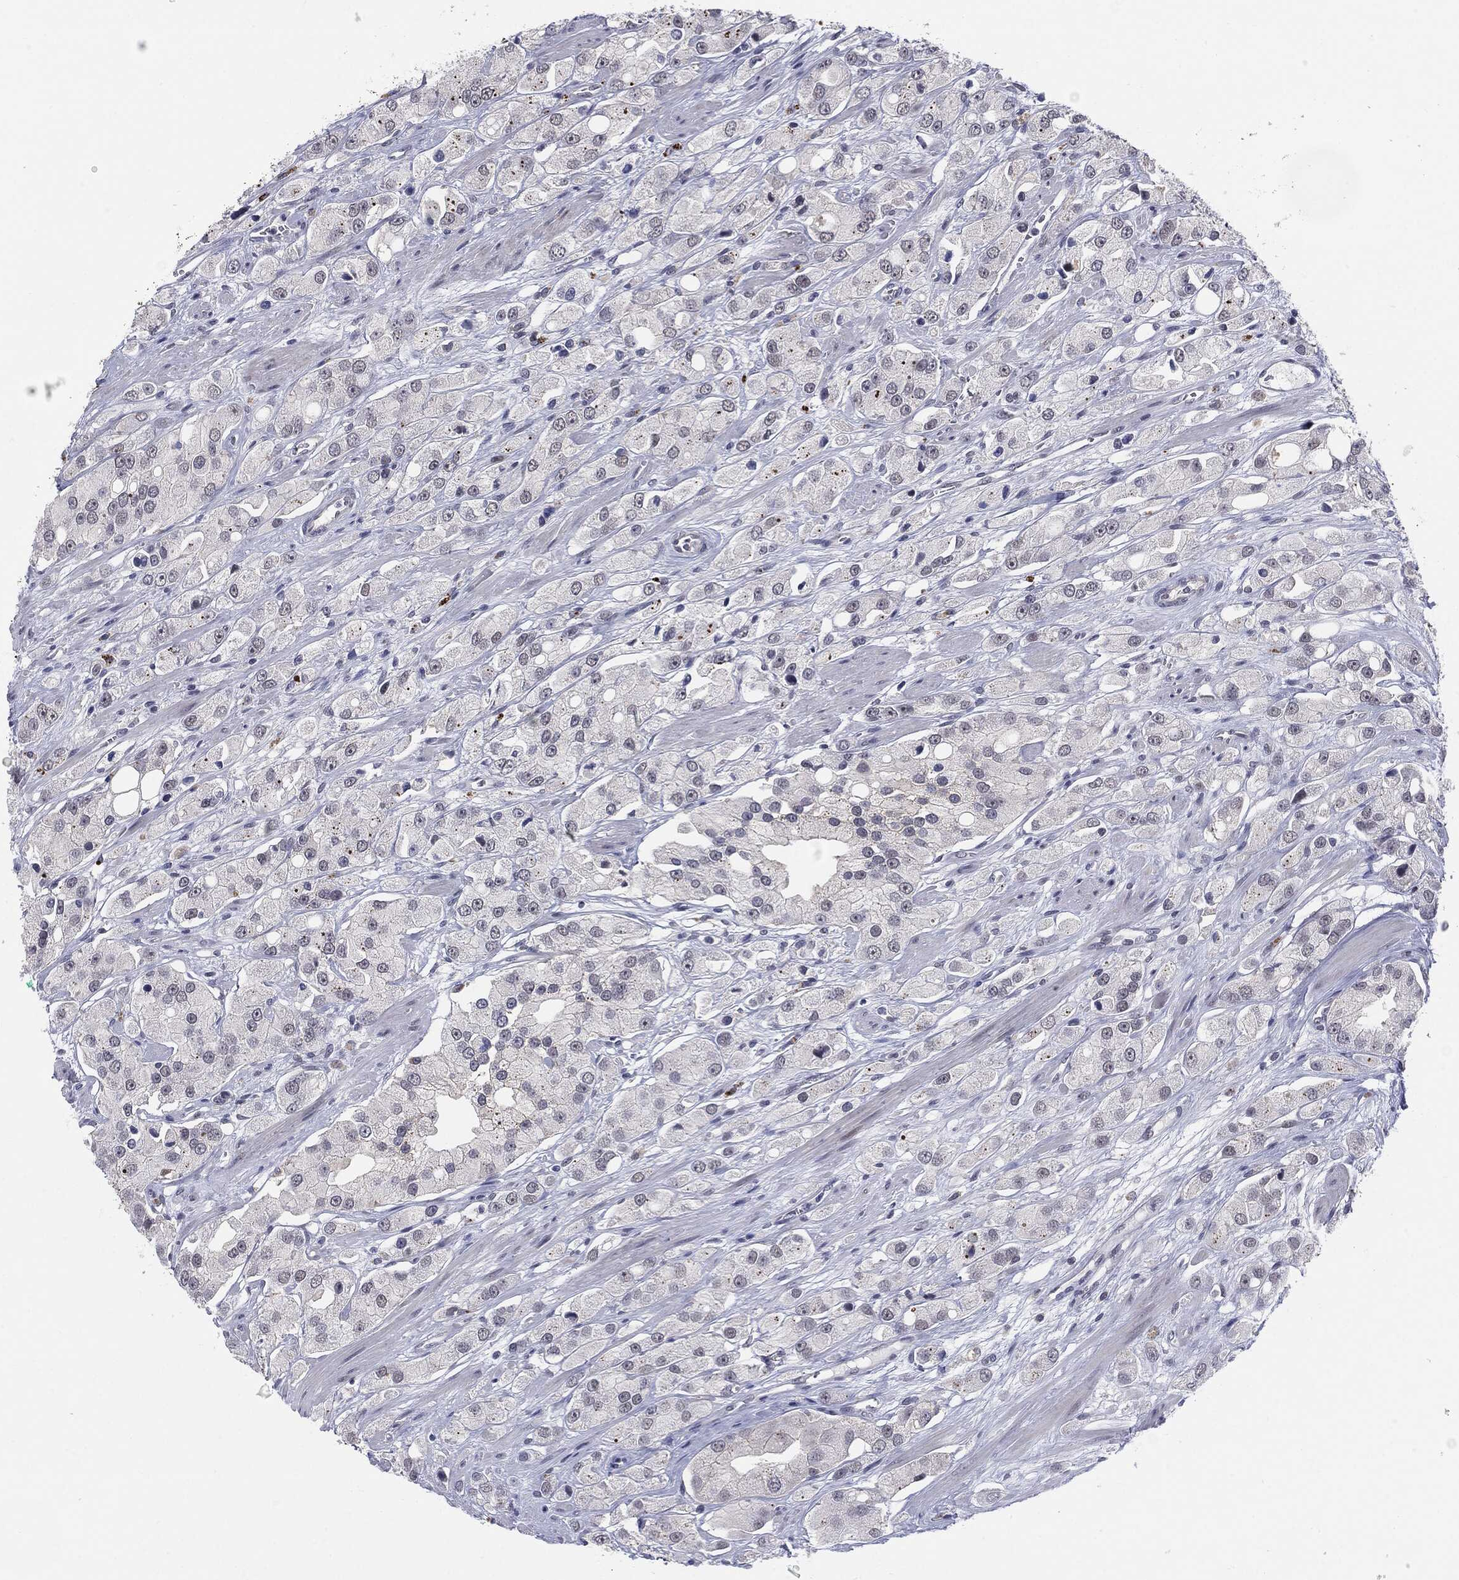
{"staining": {"intensity": "negative", "quantity": "none", "location": "none"}, "tissue": "prostate cancer", "cell_type": "Tumor cells", "image_type": "cancer", "snomed": [{"axis": "morphology", "description": "Adenocarcinoma, NOS"}, {"axis": "topography", "description": "Prostate and seminal vesicle, NOS"}, {"axis": "topography", "description": "Prostate"}], "caption": "Micrograph shows no significant protein expression in tumor cells of prostate adenocarcinoma.", "gene": "SLC5A5", "patient": {"sex": "male", "age": 64}}